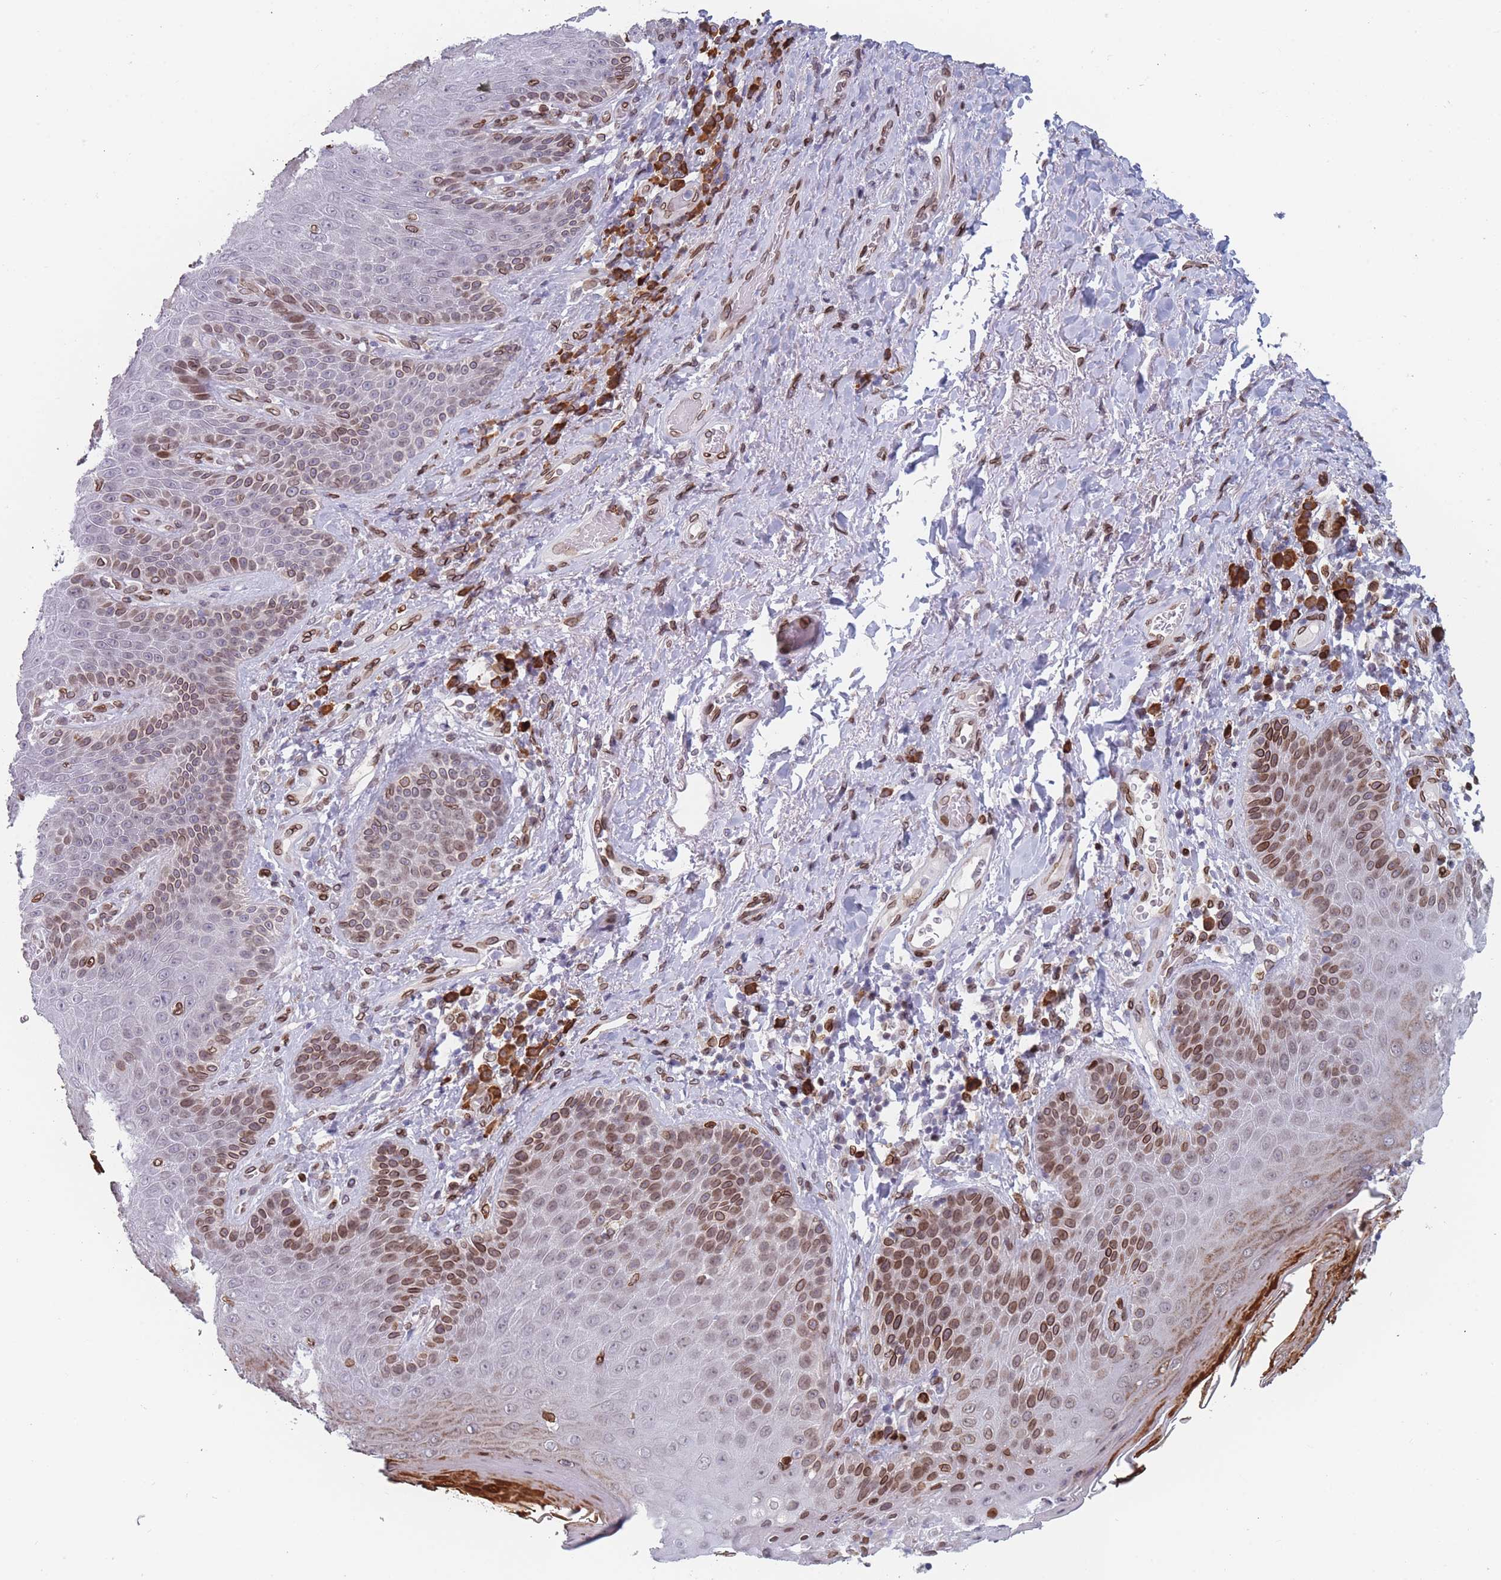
{"staining": {"intensity": "moderate", "quantity": "25%-75%", "location": "cytoplasmic/membranous,nuclear"}, "tissue": "skin", "cell_type": "Epidermal cells", "image_type": "normal", "snomed": [{"axis": "morphology", "description": "Normal tissue, NOS"}, {"axis": "topography", "description": "Anal"}], "caption": "Moderate cytoplasmic/membranous,nuclear positivity is identified in approximately 25%-75% of epidermal cells in benign skin.", "gene": "ZBTB1", "patient": {"sex": "female", "age": 89}}